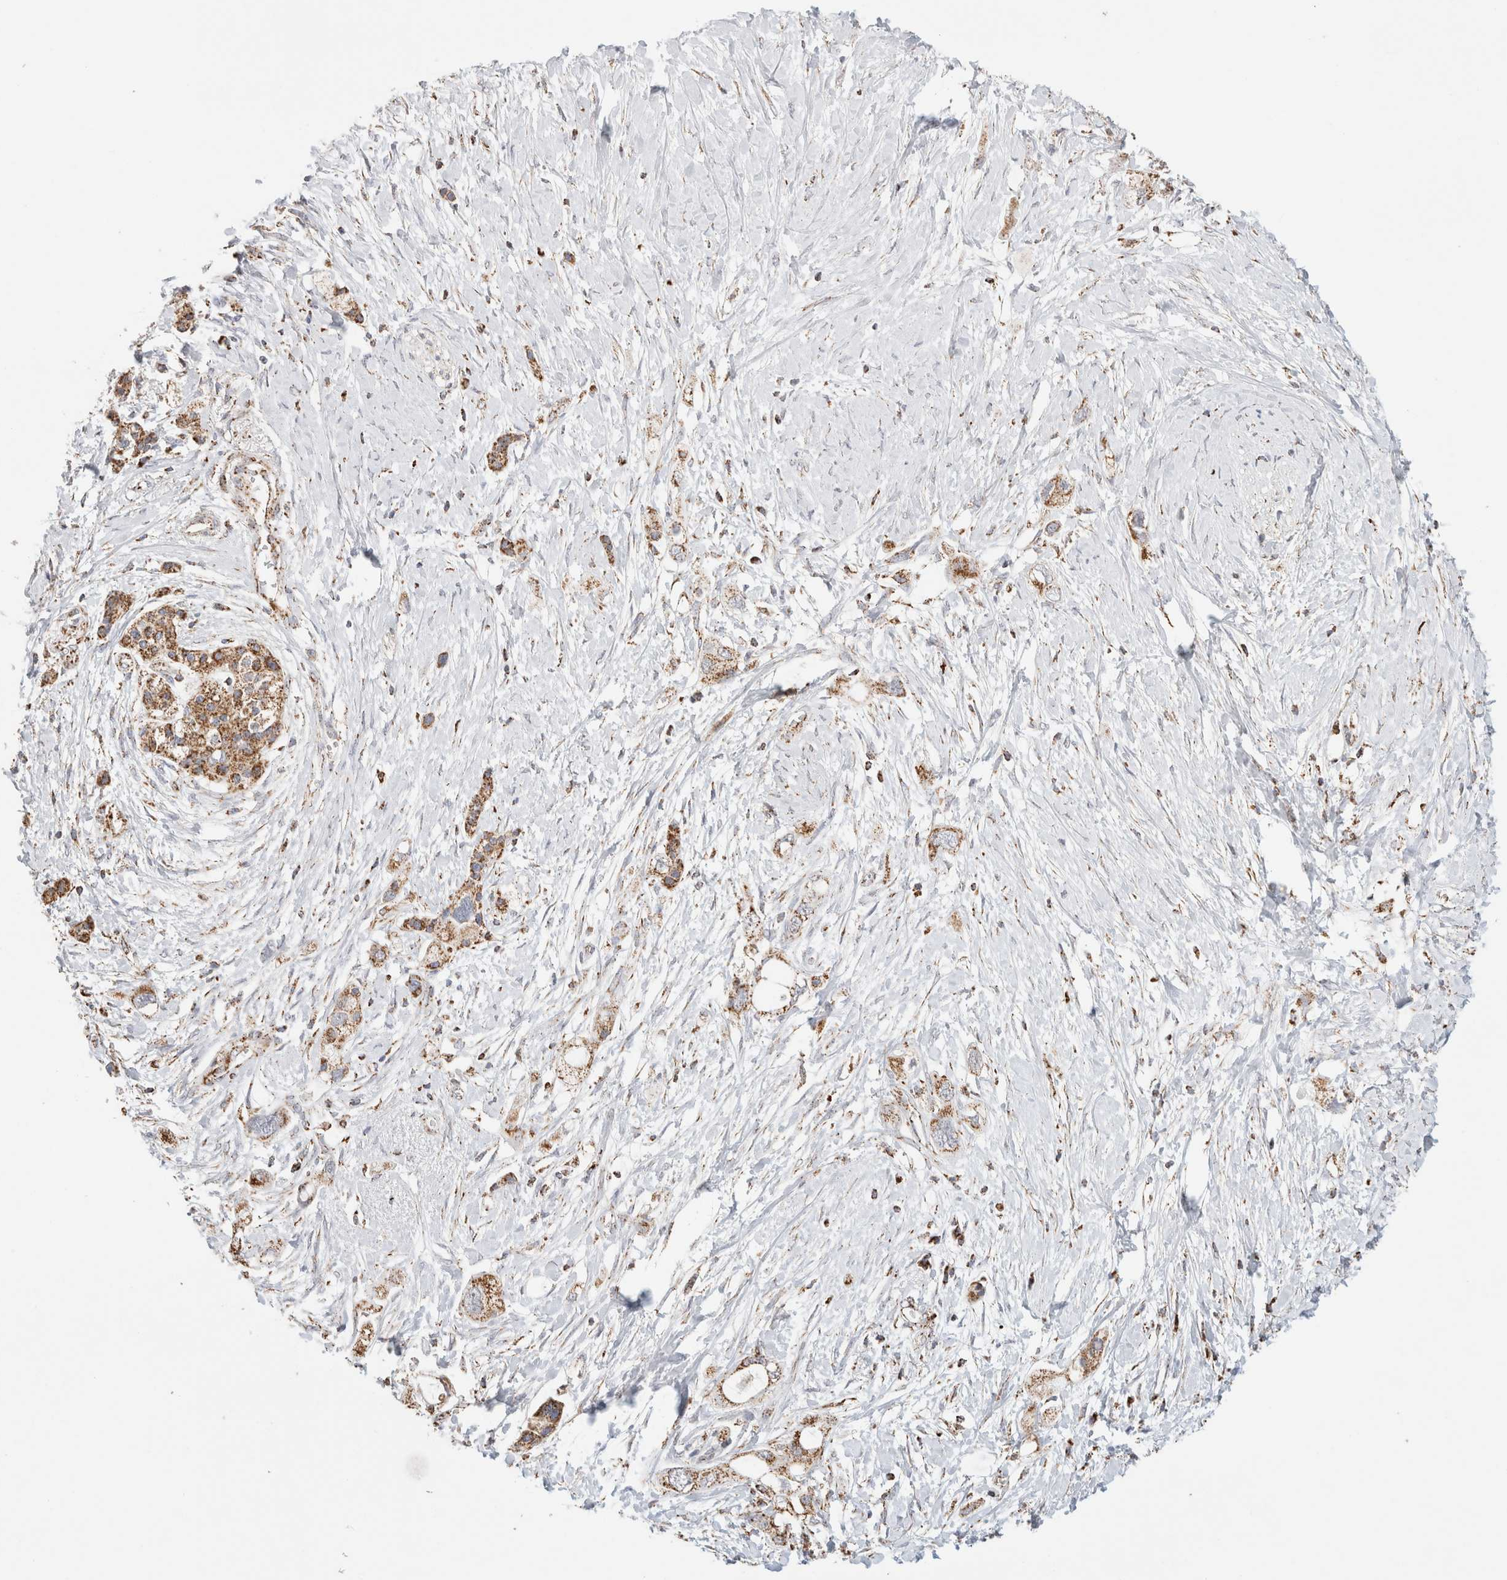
{"staining": {"intensity": "moderate", "quantity": ">75%", "location": "cytoplasmic/membranous"}, "tissue": "pancreatic cancer", "cell_type": "Tumor cells", "image_type": "cancer", "snomed": [{"axis": "morphology", "description": "Adenocarcinoma, NOS"}, {"axis": "topography", "description": "Pancreas"}], "caption": "Pancreatic cancer stained for a protein demonstrates moderate cytoplasmic/membranous positivity in tumor cells.", "gene": "C1QBP", "patient": {"sex": "female", "age": 56}}